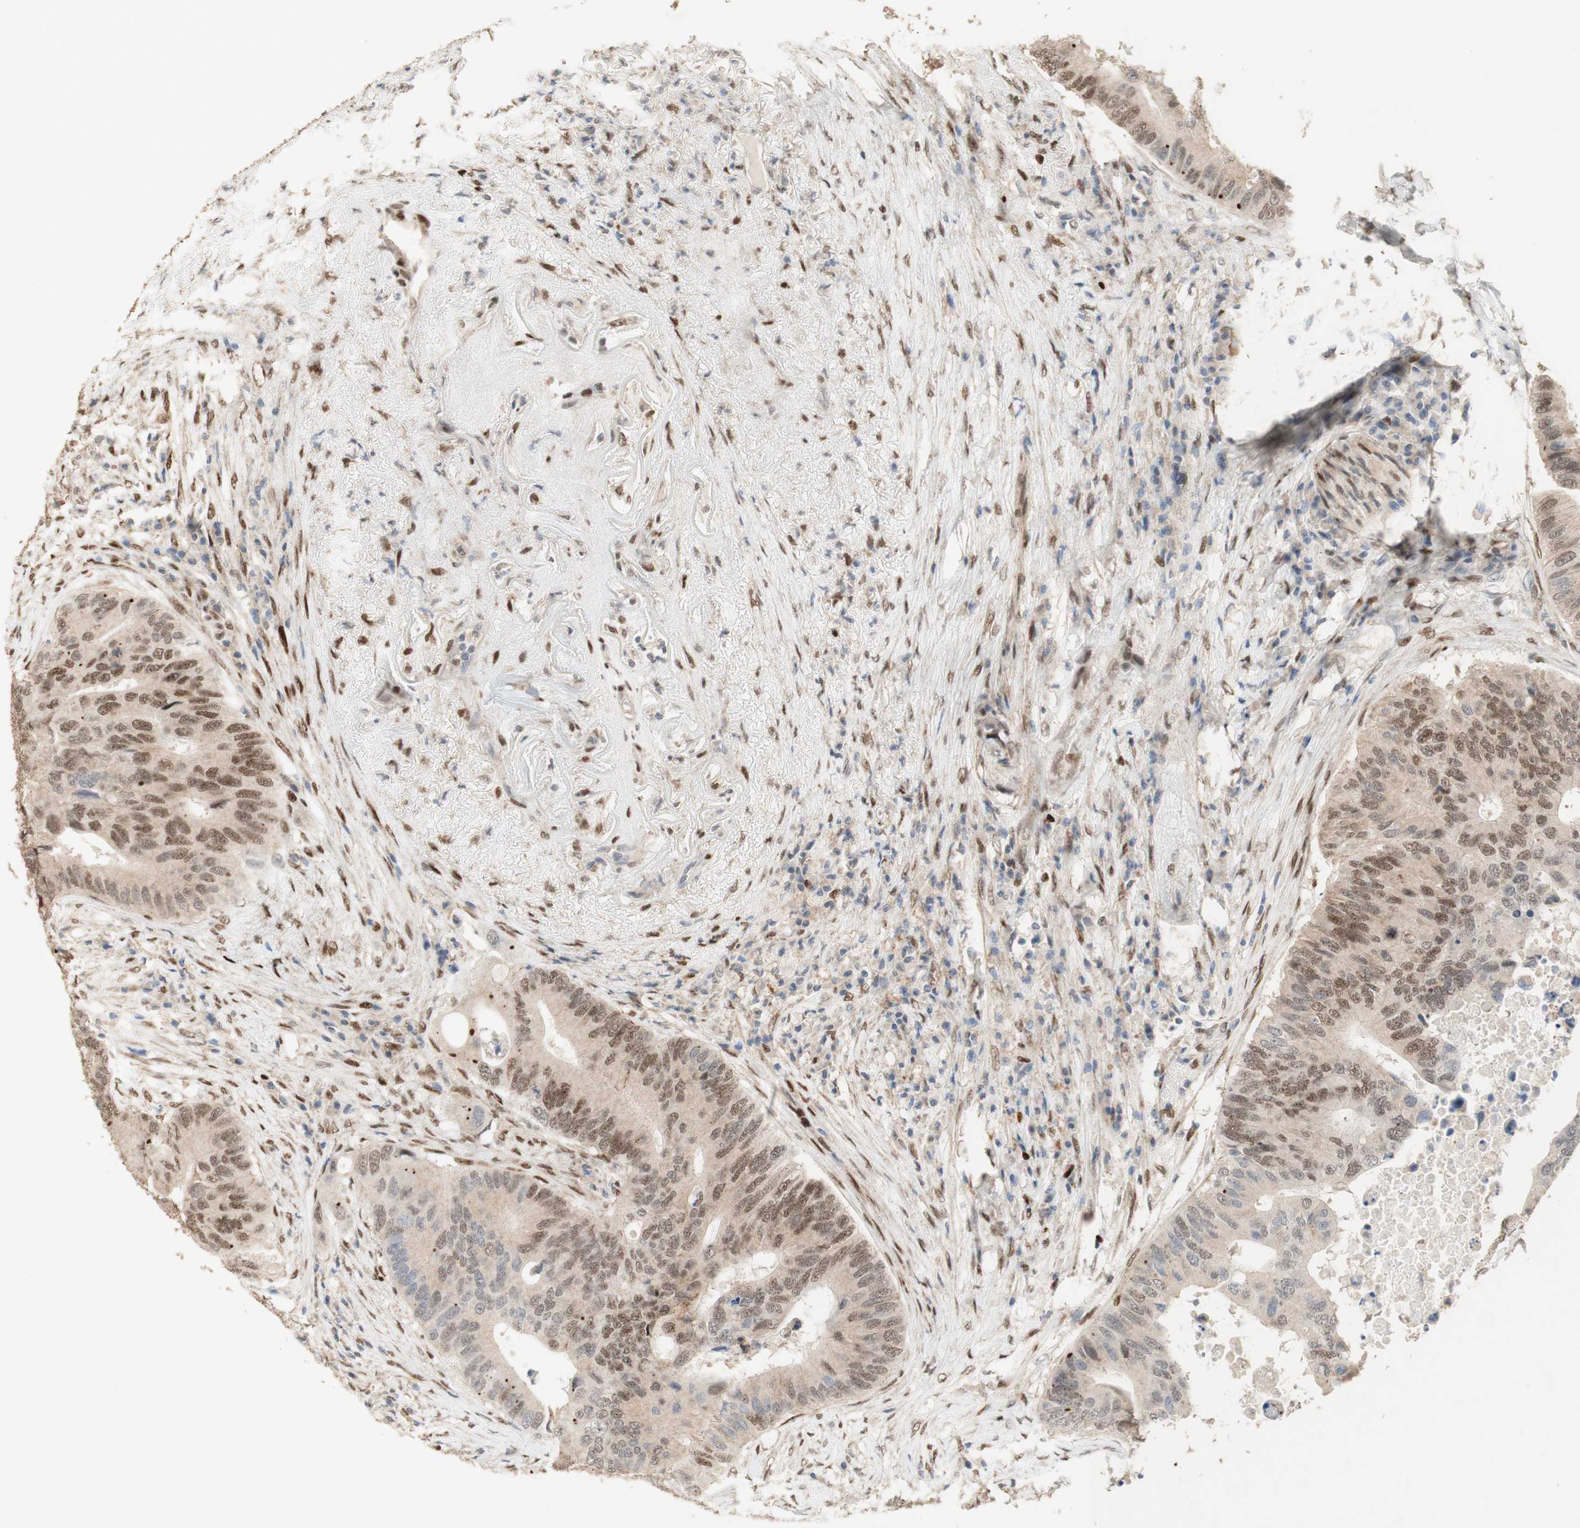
{"staining": {"intensity": "moderate", "quantity": "25%-75%", "location": "nuclear"}, "tissue": "colorectal cancer", "cell_type": "Tumor cells", "image_type": "cancer", "snomed": [{"axis": "morphology", "description": "Adenocarcinoma, NOS"}, {"axis": "topography", "description": "Colon"}], "caption": "Protein positivity by immunohistochemistry (IHC) shows moderate nuclear expression in about 25%-75% of tumor cells in colorectal adenocarcinoma.", "gene": "FOXP1", "patient": {"sex": "male", "age": 71}}